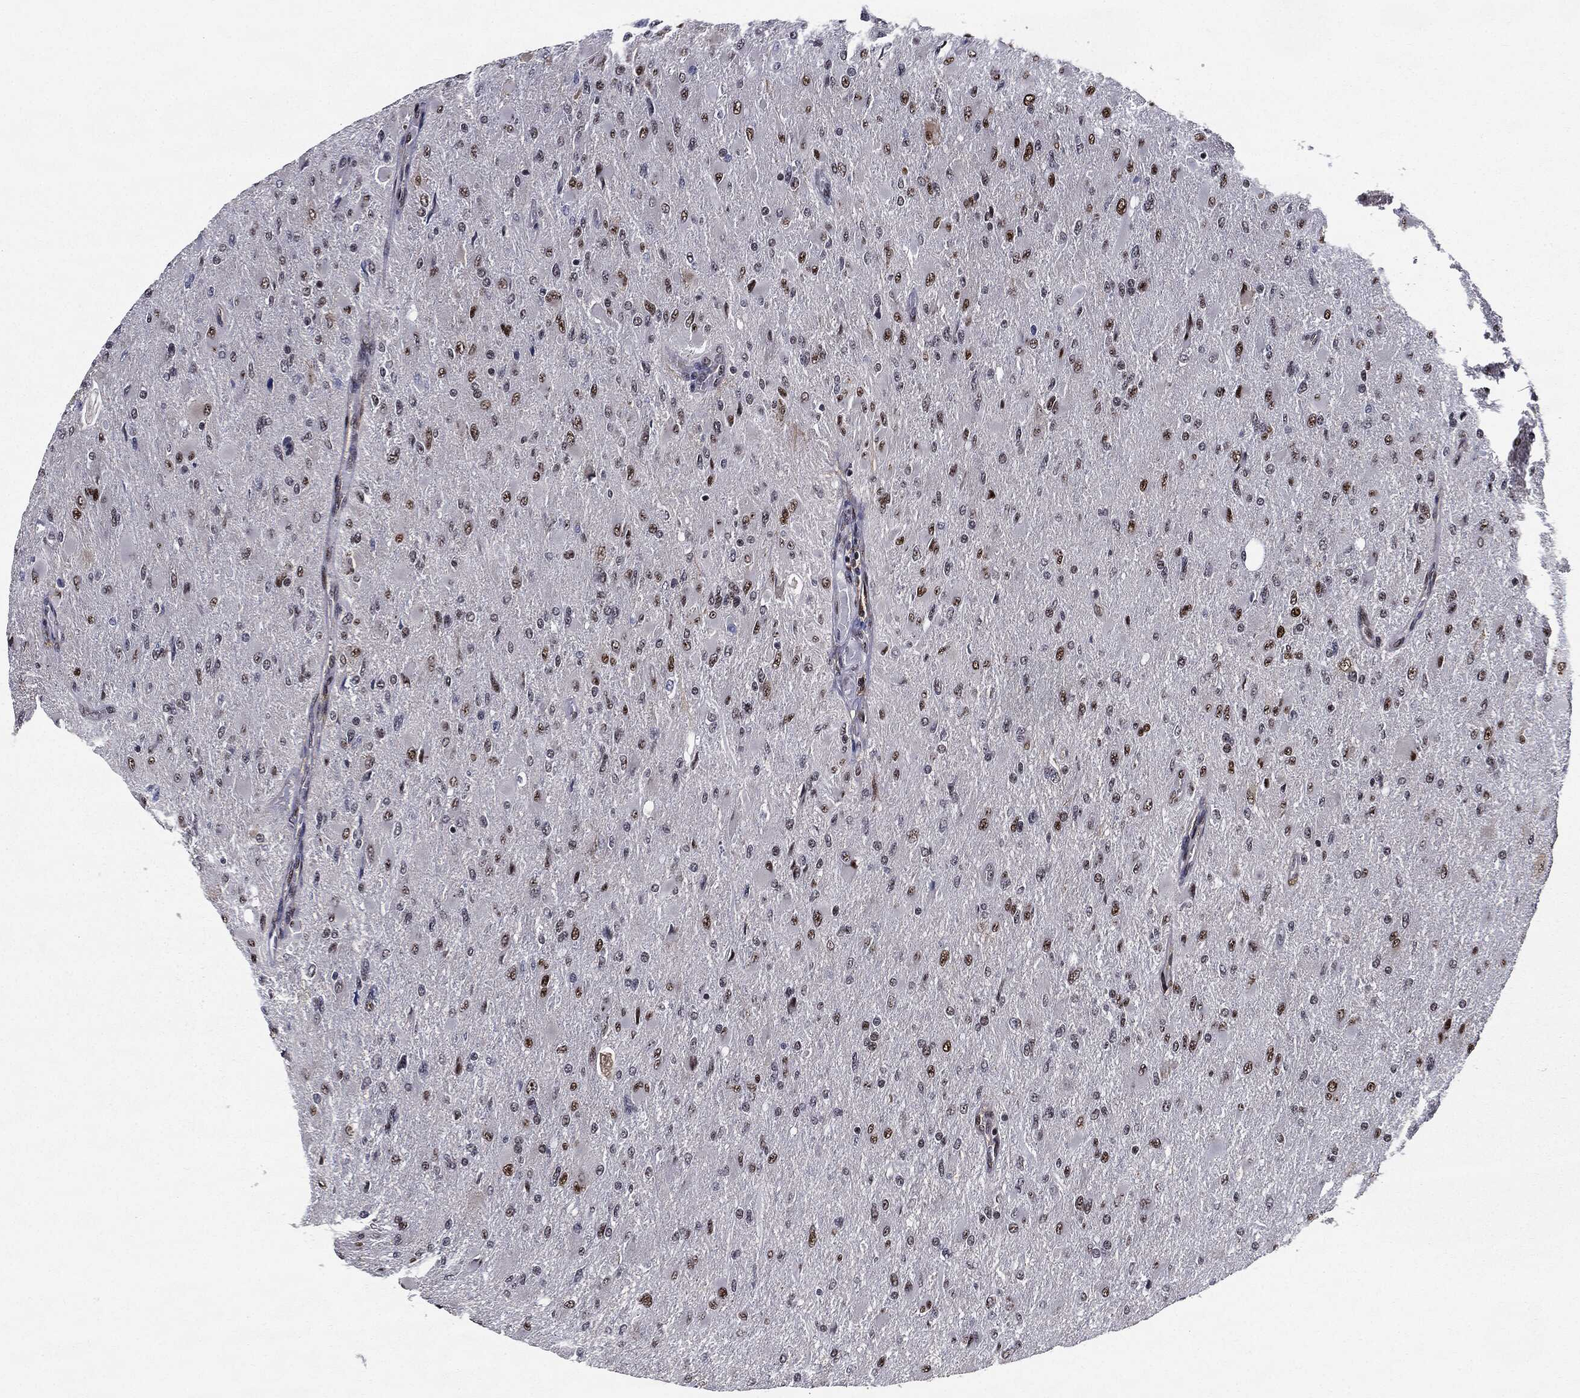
{"staining": {"intensity": "moderate", "quantity": "25%-75%", "location": "nuclear"}, "tissue": "glioma", "cell_type": "Tumor cells", "image_type": "cancer", "snomed": [{"axis": "morphology", "description": "Glioma, malignant, High grade"}, {"axis": "topography", "description": "Cerebral cortex"}], "caption": "Glioma stained with a brown dye demonstrates moderate nuclear positive staining in approximately 25%-75% of tumor cells.", "gene": "JUN", "patient": {"sex": "female", "age": 36}}